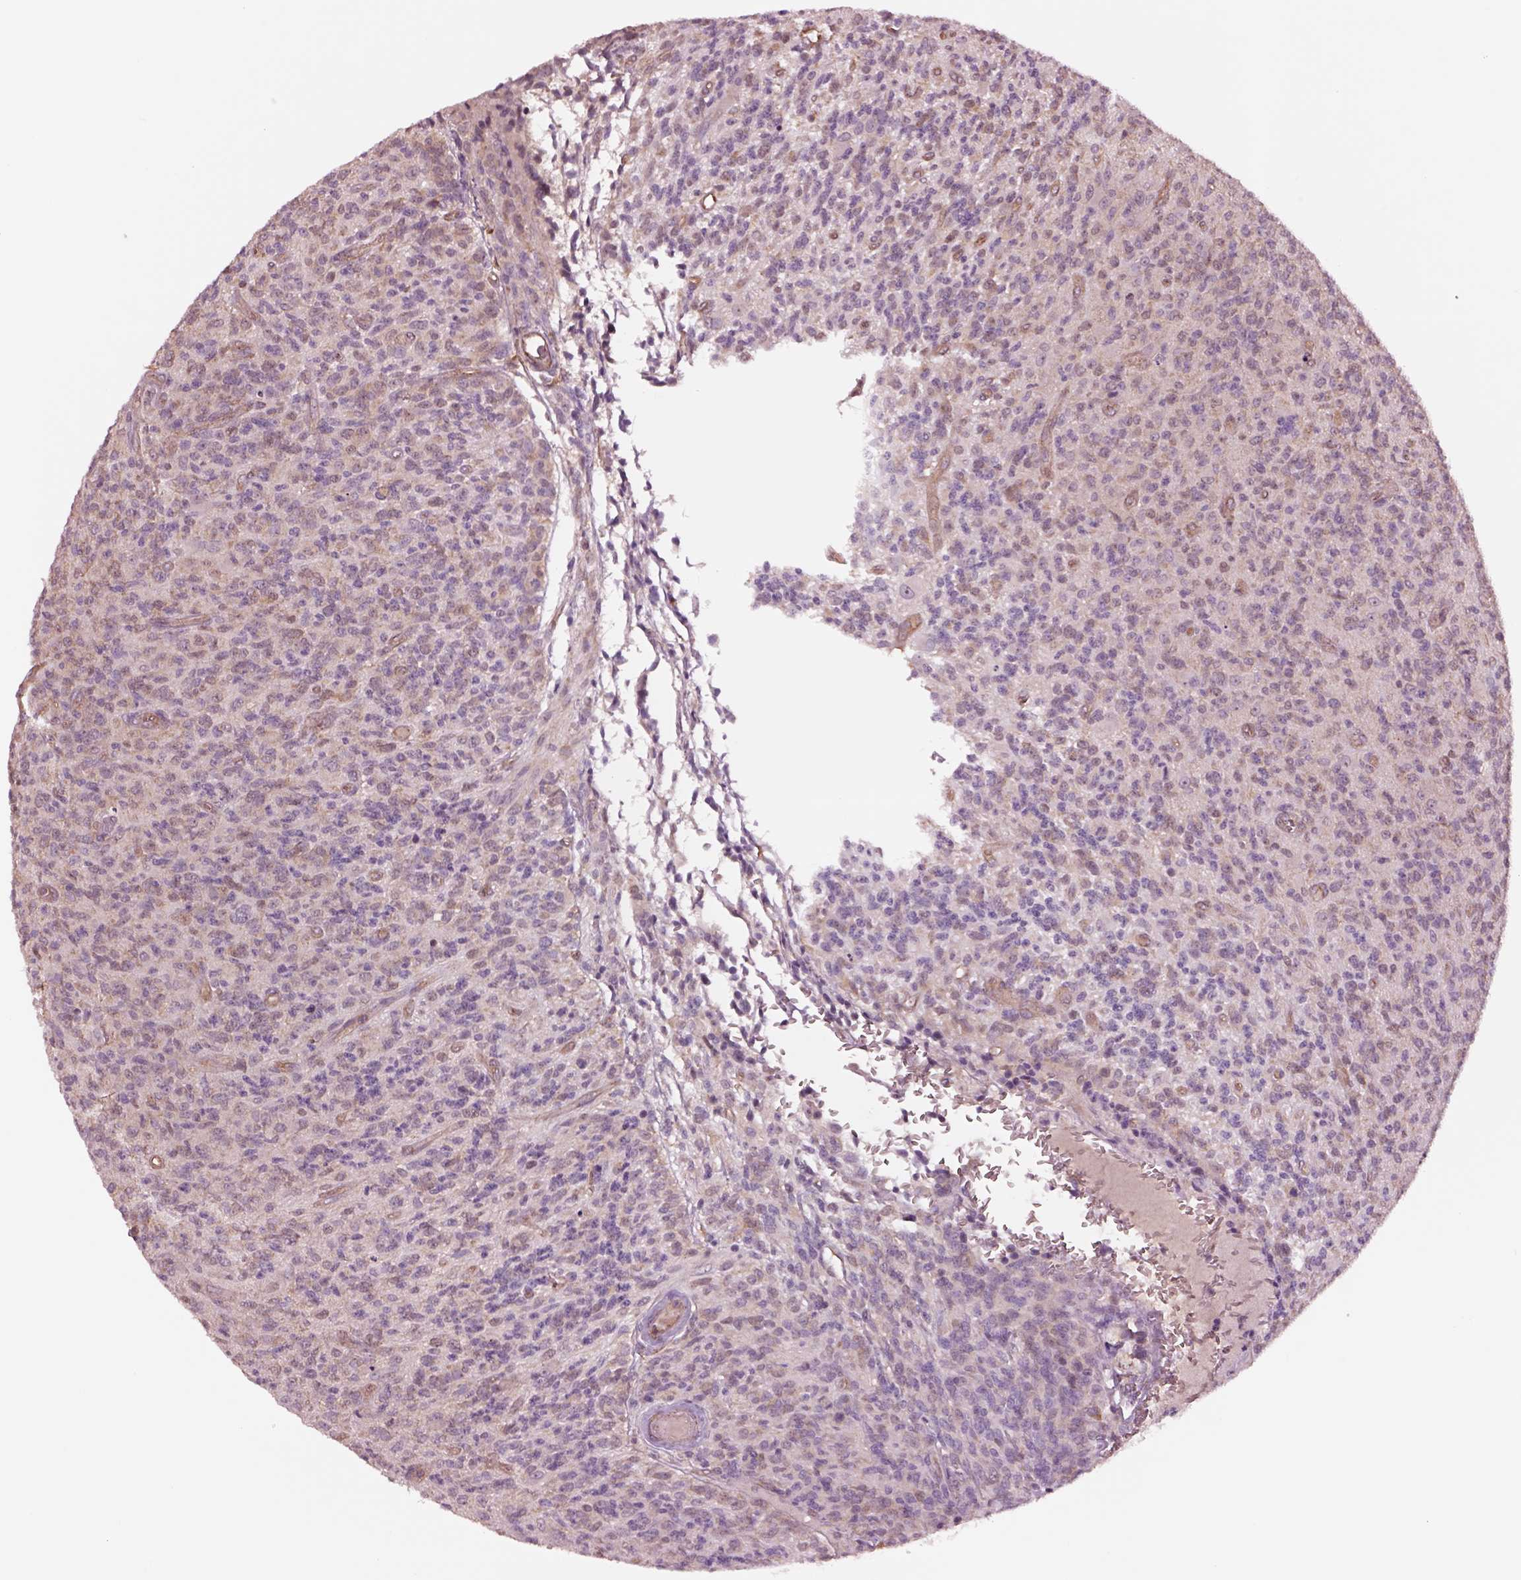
{"staining": {"intensity": "negative", "quantity": "none", "location": "none"}, "tissue": "glioma", "cell_type": "Tumor cells", "image_type": "cancer", "snomed": [{"axis": "morphology", "description": "Glioma, malignant, High grade"}, {"axis": "topography", "description": "Brain"}], "caption": "IHC photomicrograph of neoplastic tissue: human glioma stained with DAB exhibits no significant protein staining in tumor cells.", "gene": "HTR1B", "patient": {"sex": "male", "age": 76}}